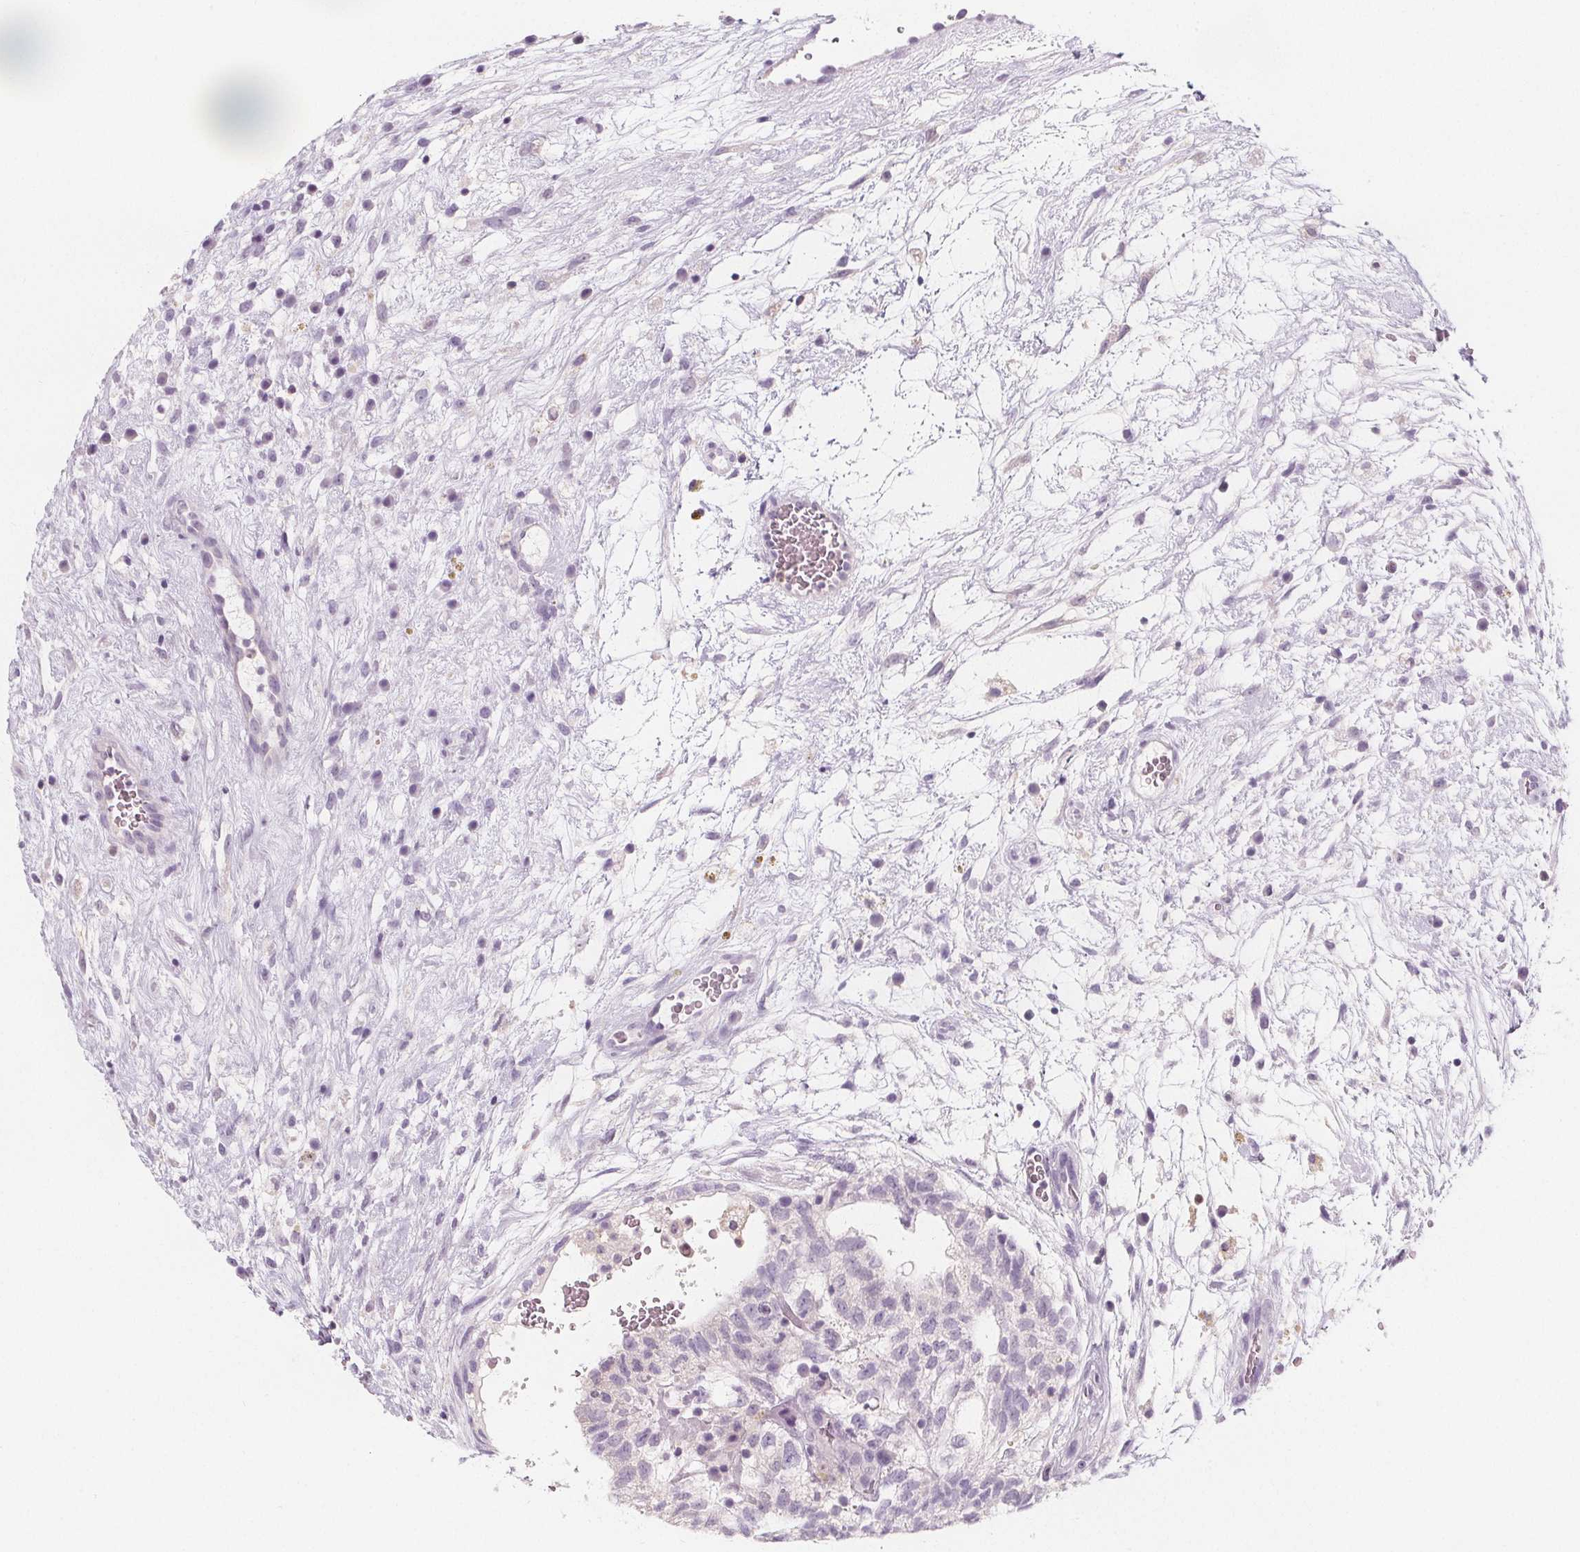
{"staining": {"intensity": "negative", "quantity": "none", "location": "none"}, "tissue": "testis cancer", "cell_type": "Tumor cells", "image_type": "cancer", "snomed": [{"axis": "morphology", "description": "Normal tissue, NOS"}, {"axis": "morphology", "description": "Carcinoma, Embryonal, NOS"}, {"axis": "topography", "description": "Testis"}], "caption": "The image displays no significant staining in tumor cells of testis embryonal carcinoma.", "gene": "UGP2", "patient": {"sex": "male", "age": 32}}